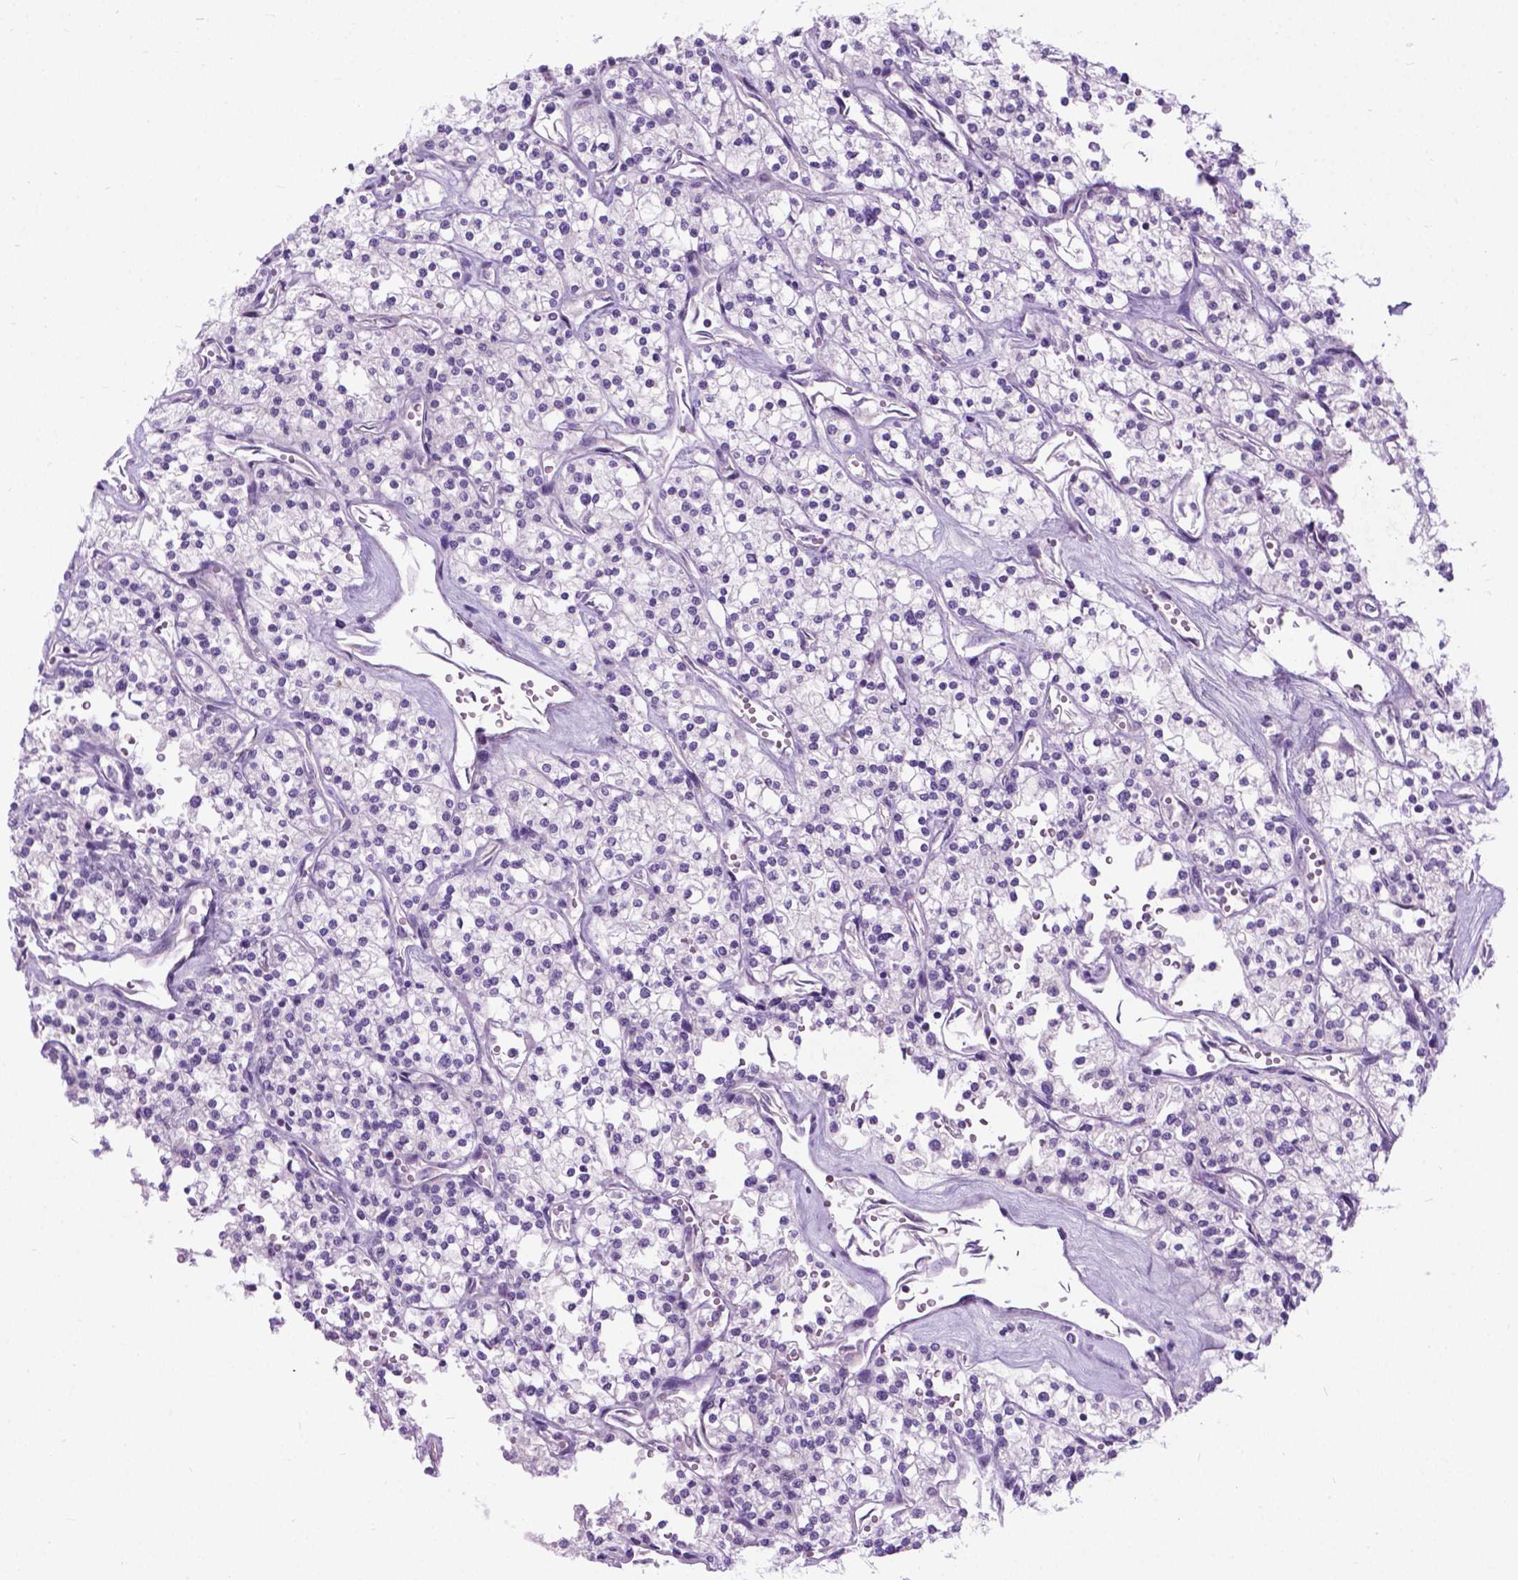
{"staining": {"intensity": "negative", "quantity": "none", "location": "none"}, "tissue": "renal cancer", "cell_type": "Tumor cells", "image_type": "cancer", "snomed": [{"axis": "morphology", "description": "Adenocarcinoma, NOS"}, {"axis": "topography", "description": "Kidney"}], "caption": "Adenocarcinoma (renal) stained for a protein using IHC reveals no expression tumor cells.", "gene": "APCDD1L", "patient": {"sex": "male", "age": 80}}